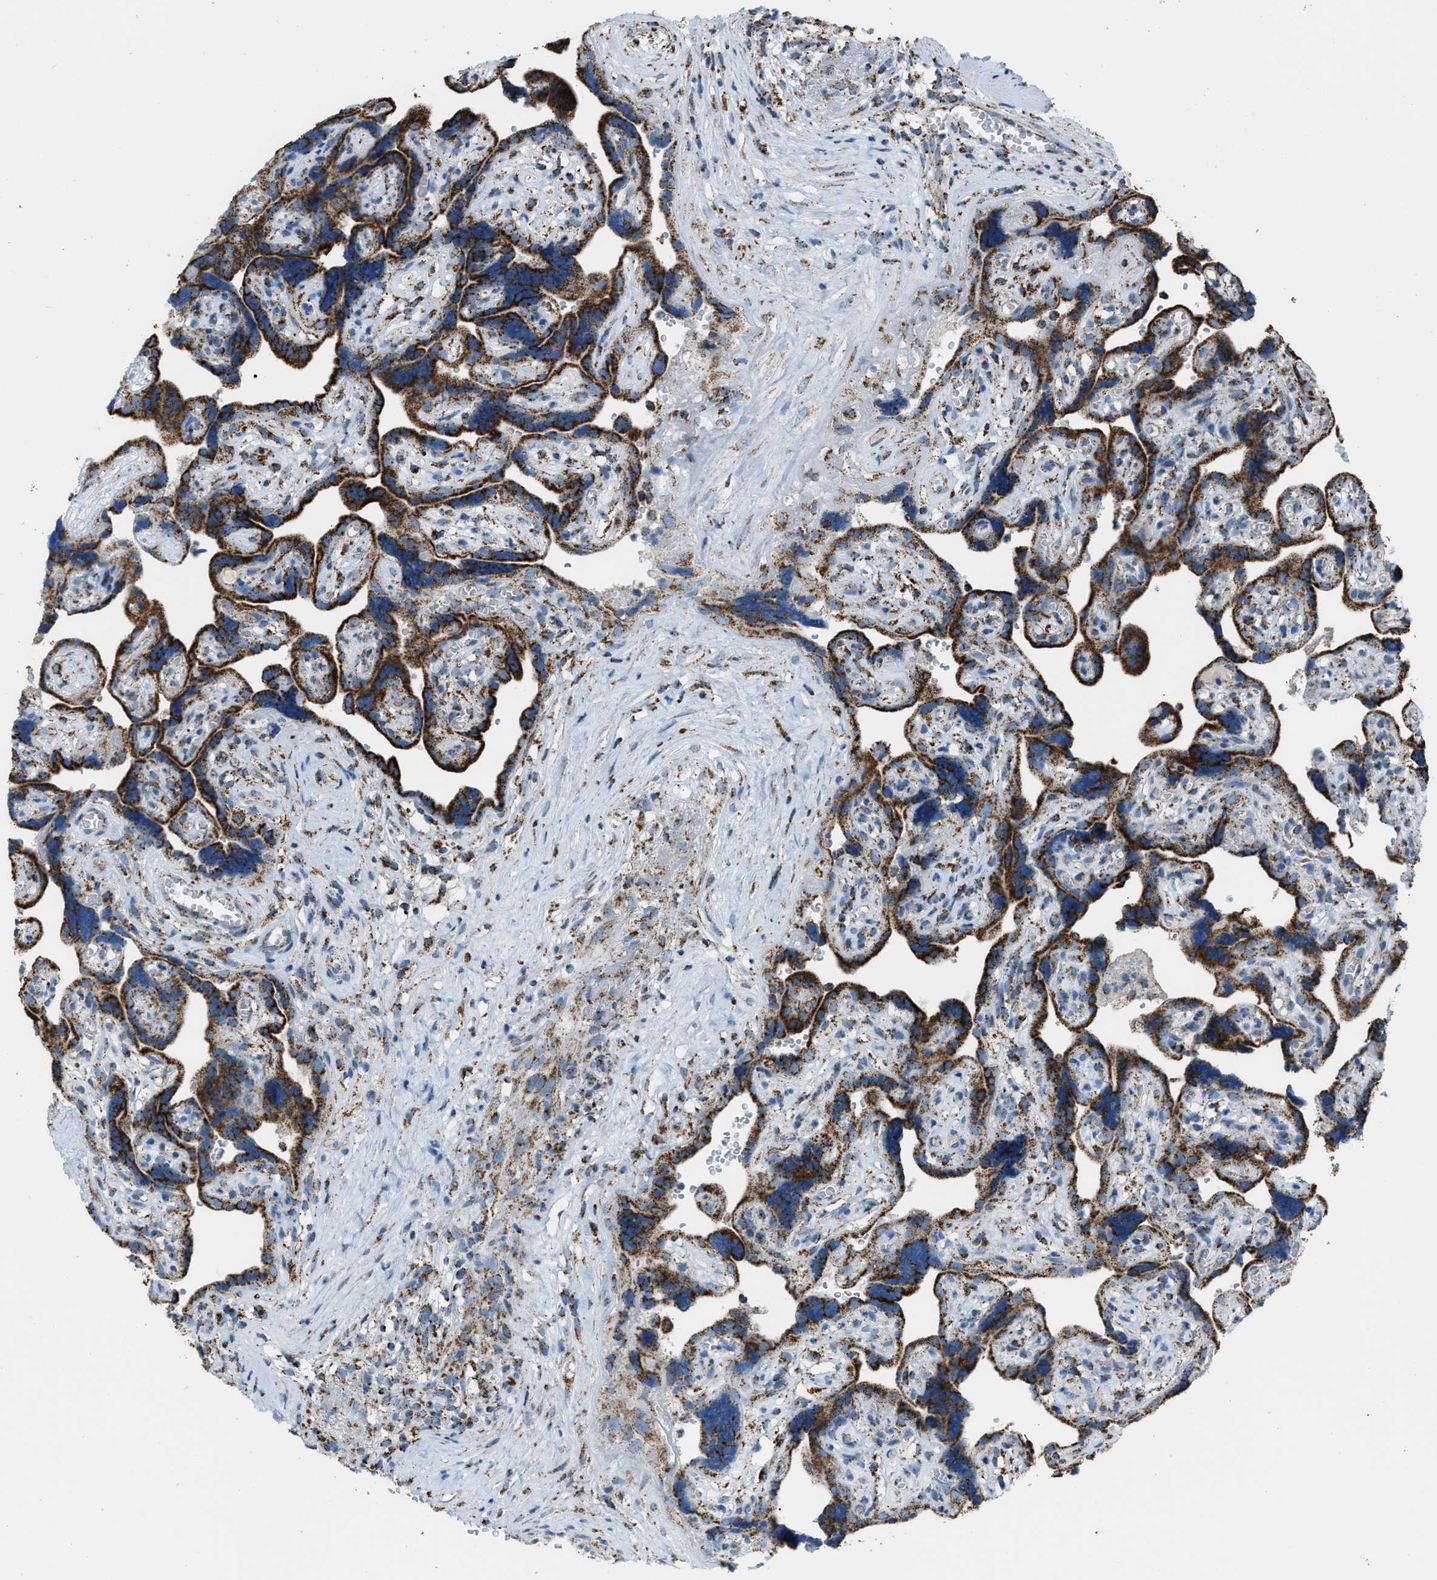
{"staining": {"intensity": "moderate", "quantity": ">75%", "location": "cytoplasmic/membranous"}, "tissue": "placenta", "cell_type": "Decidual cells", "image_type": "normal", "snomed": [{"axis": "morphology", "description": "Normal tissue, NOS"}, {"axis": "topography", "description": "Placenta"}], "caption": "Approximately >75% of decidual cells in unremarkable human placenta display moderate cytoplasmic/membranous protein expression as visualized by brown immunohistochemical staining.", "gene": "MDH2", "patient": {"sex": "female", "age": 30}}